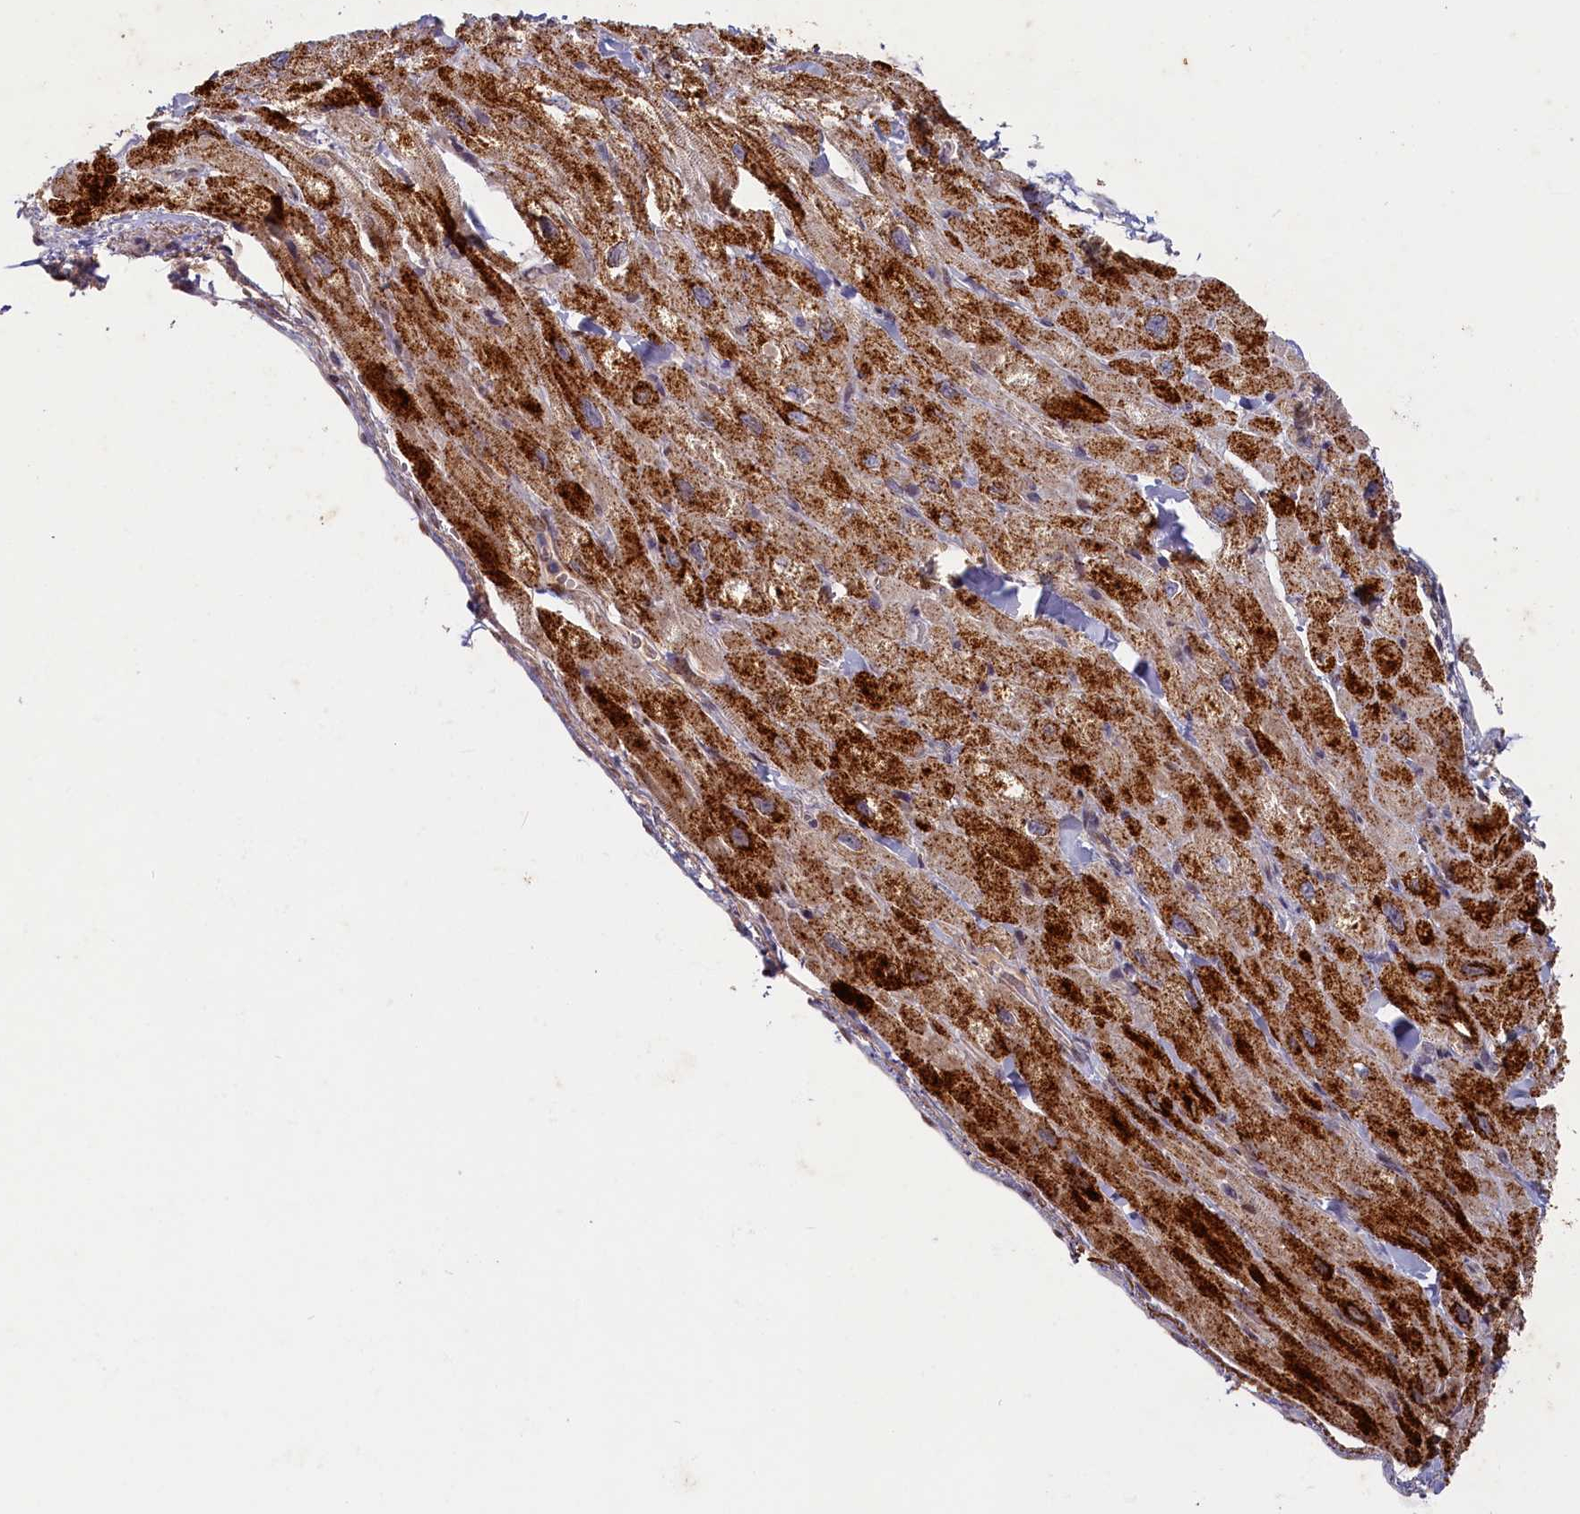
{"staining": {"intensity": "strong", "quantity": "<25%", "location": "cytoplasmic/membranous"}, "tissue": "heart muscle", "cell_type": "Cardiomyocytes", "image_type": "normal", "snomed": [{"axis": "morphology", "description": "Normal tissue, NOS"}, {"axis": "topography", "description": "Heart"}], "caption": "High-power microscopy captured an immunohistochemistry micrograph of unremarkable heart muscle, revealing strong cytoplasmic/membranous positivity in approximately <25% of cardiomyocytes.", "gene": "CHST12", "patient": {"sex": "male", "age": 65}}